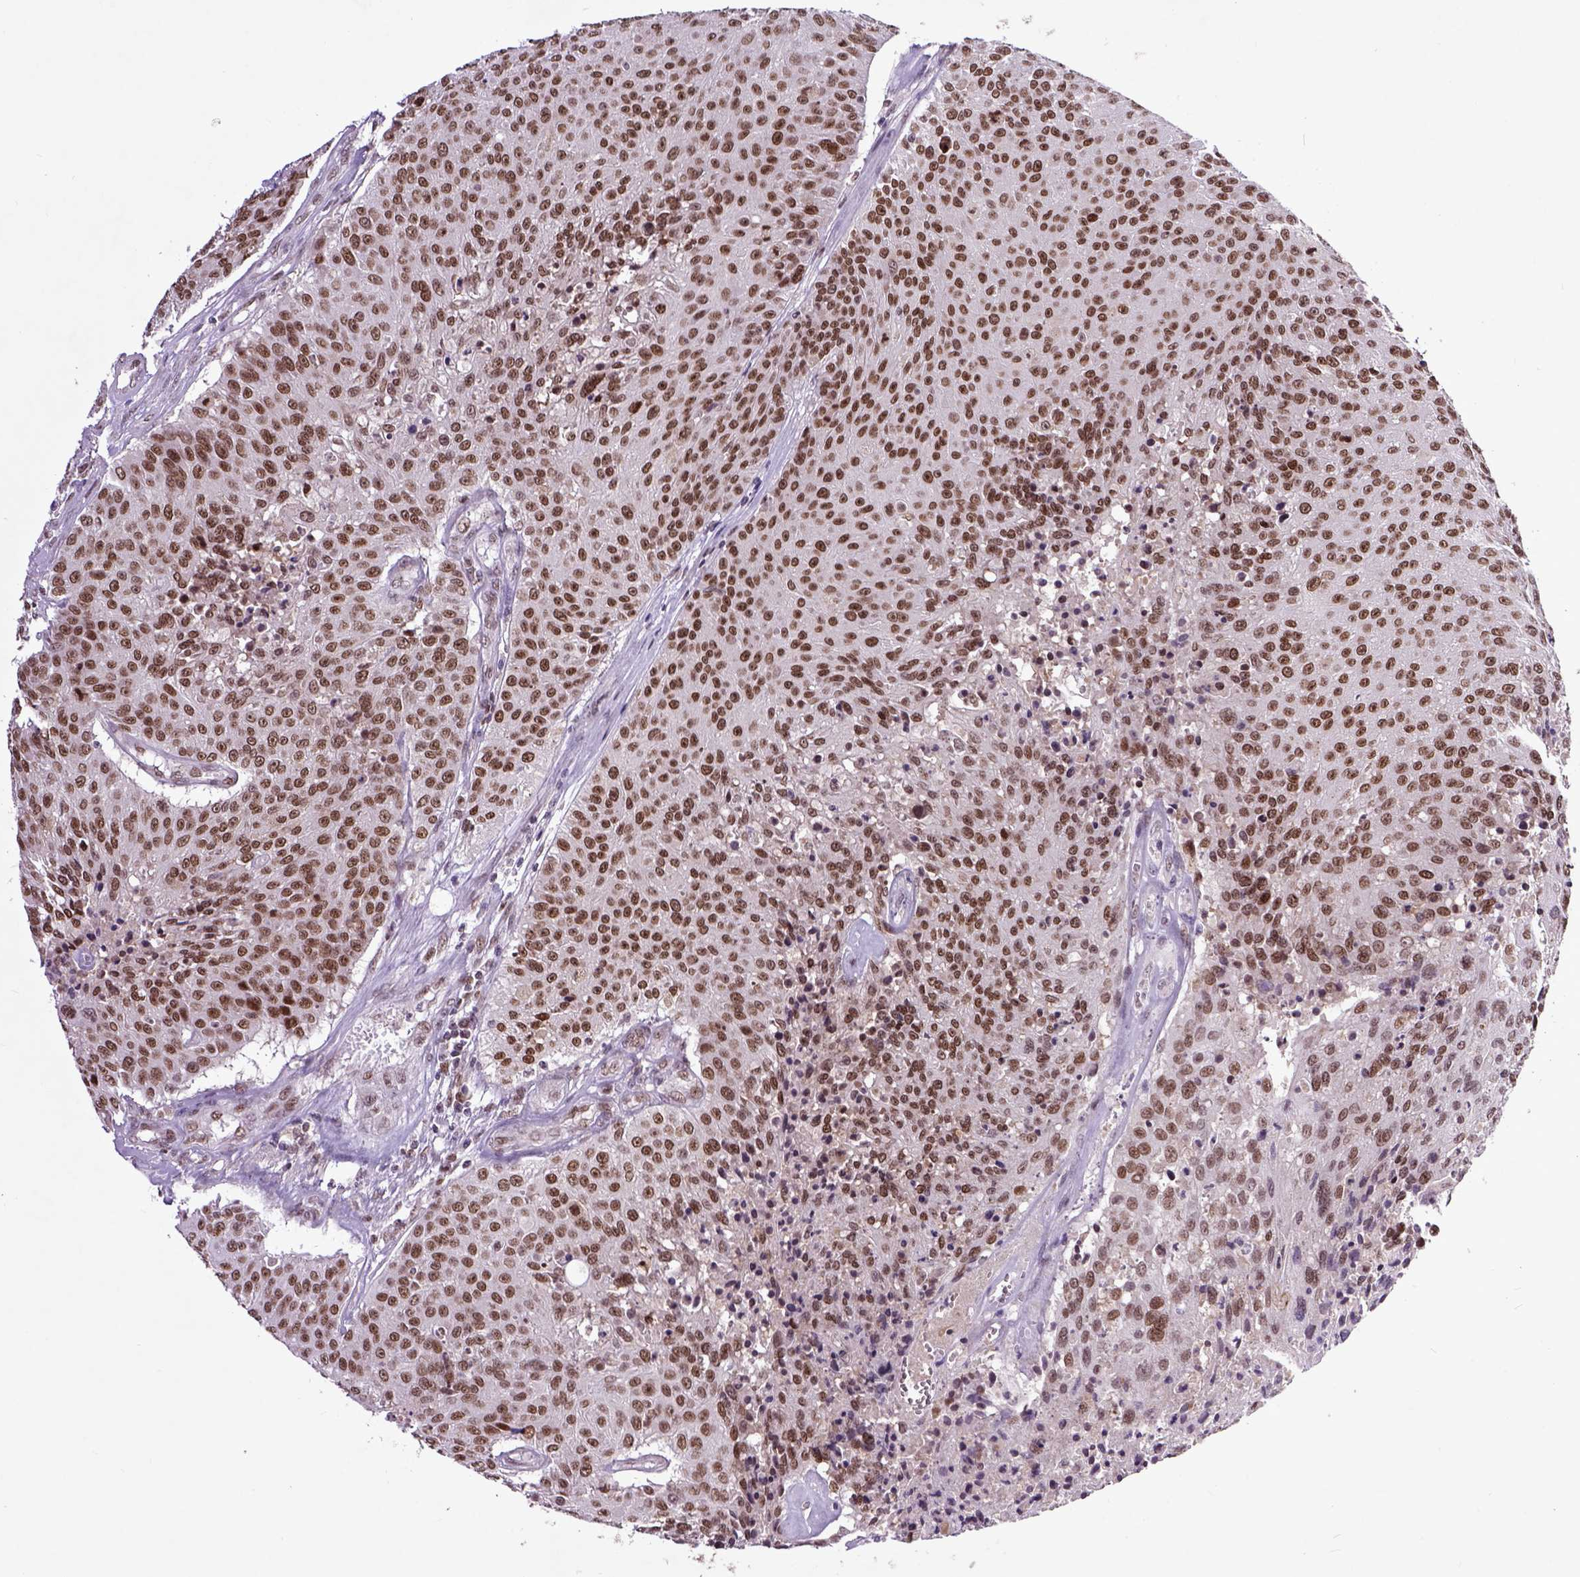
{"staining": {"intensity": "moderate", "quantity": ">75%", "location": "nuclear"}, "tissue": "urothelial cancer", "cell_type": "Tumor cells", "image_type": "cancer", "snomed": [{"axis": "morphology", "description": "Urothelial carcinoma, NOS"}, {"axis": "topography", "description": "Urinary bladder"}], "caption": "This photomicrograph exhibits immunohistochemistry staining of human transitional cell carcinoma, with medium moderate nuclear expression in approximately >75% of tumor cells.", "gene": "RCC2", "patient": {"sex": "male", "age": 55}}